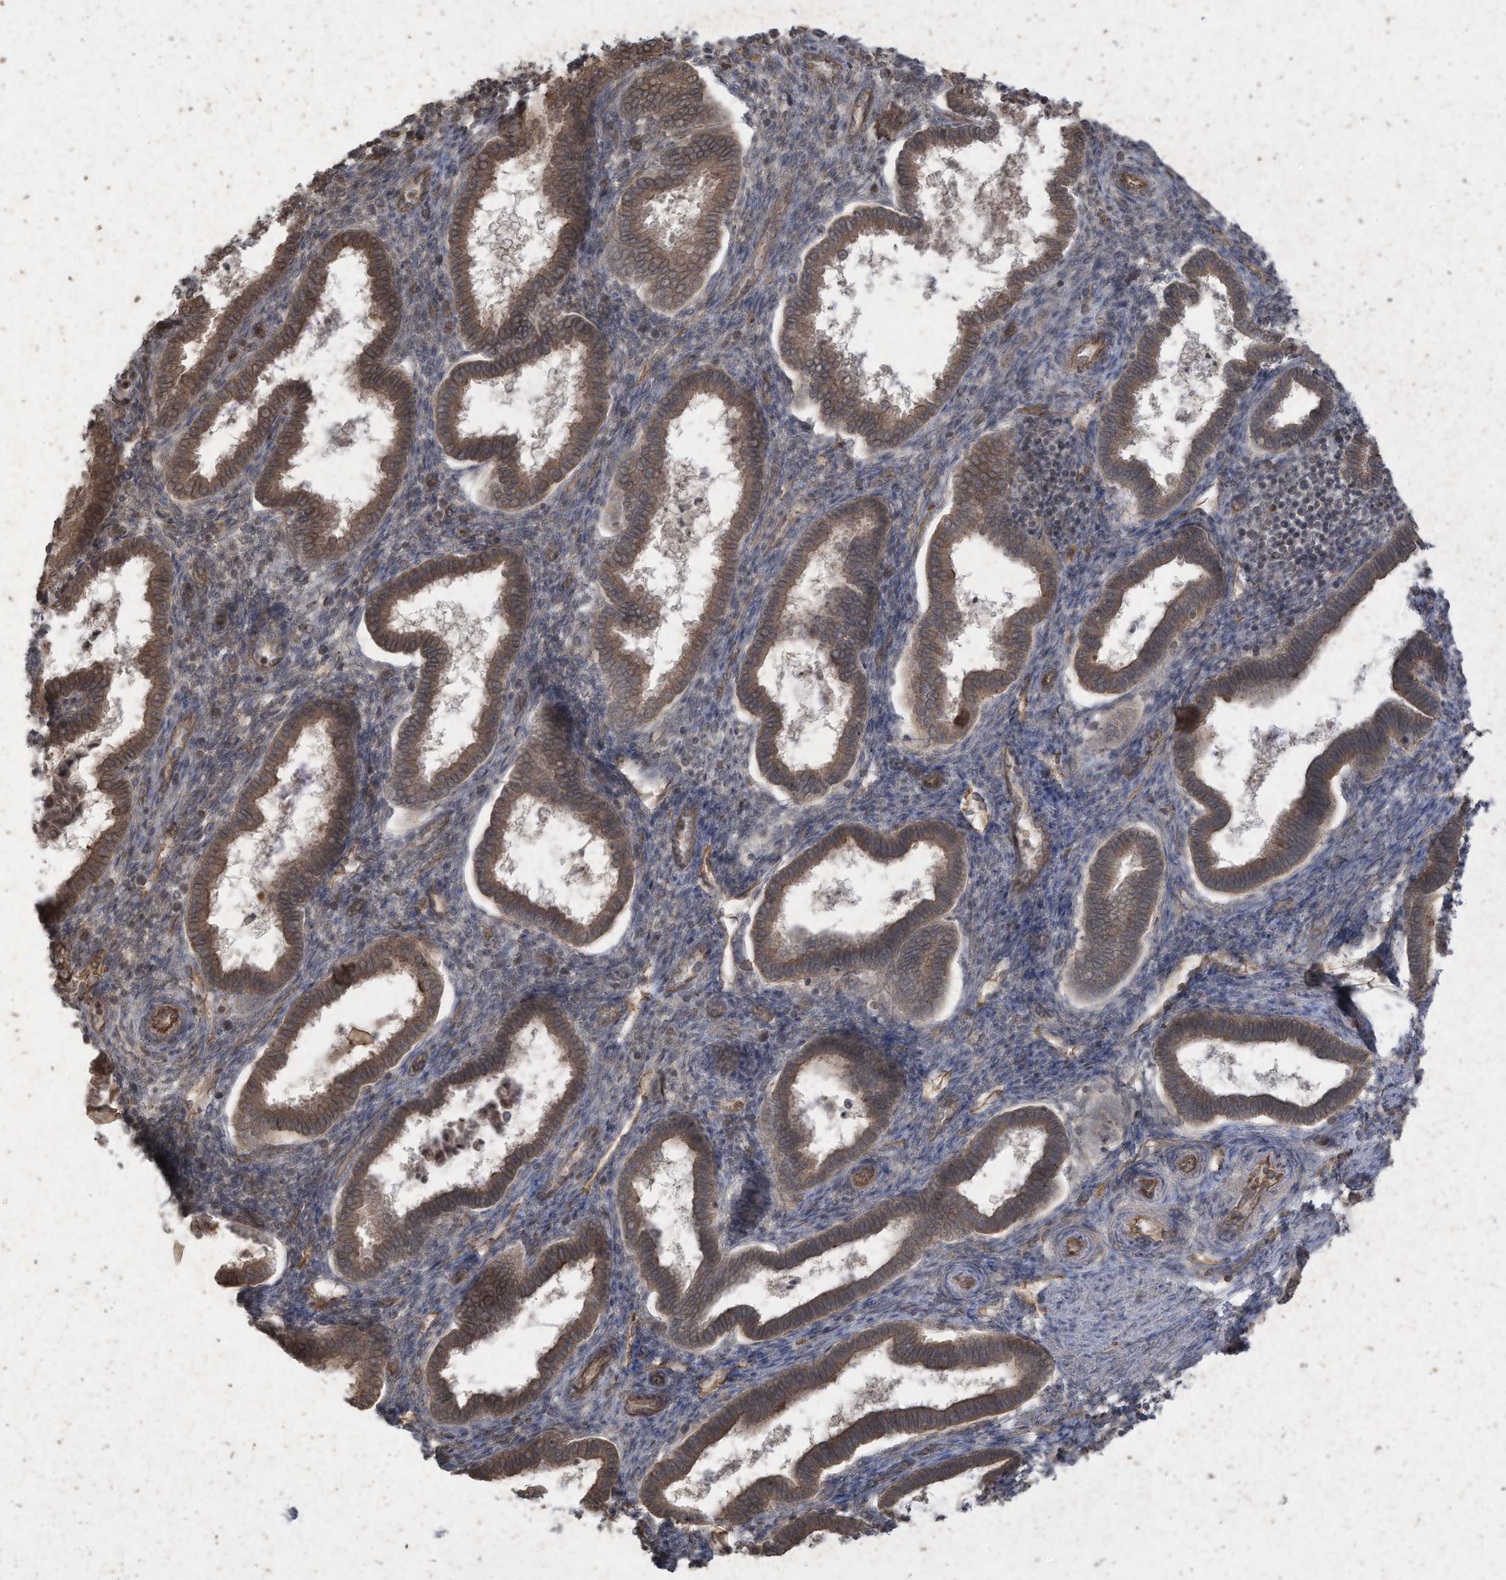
{"staining": {"intensity": "weak", "quantity": "25%-75%", "location": "cytoplasmic/membranous"}, "tissue": "endometrium", "cell_type": "Cells in endometrial stroma", "image_type": "normal", "snomed": [{"axis": "morphology", "description": "Normal tissue, NOS"}, {"axis": "topography", "description": "Endometrium"}], "caption": "Endometrium stained with IHC exhibits weak cytoplasmic/membranous expression in approximately 25%-75% of cells in endometrial stroma.", "gene": "MATN2", "patient": {"sex": "female", "age": 24}}